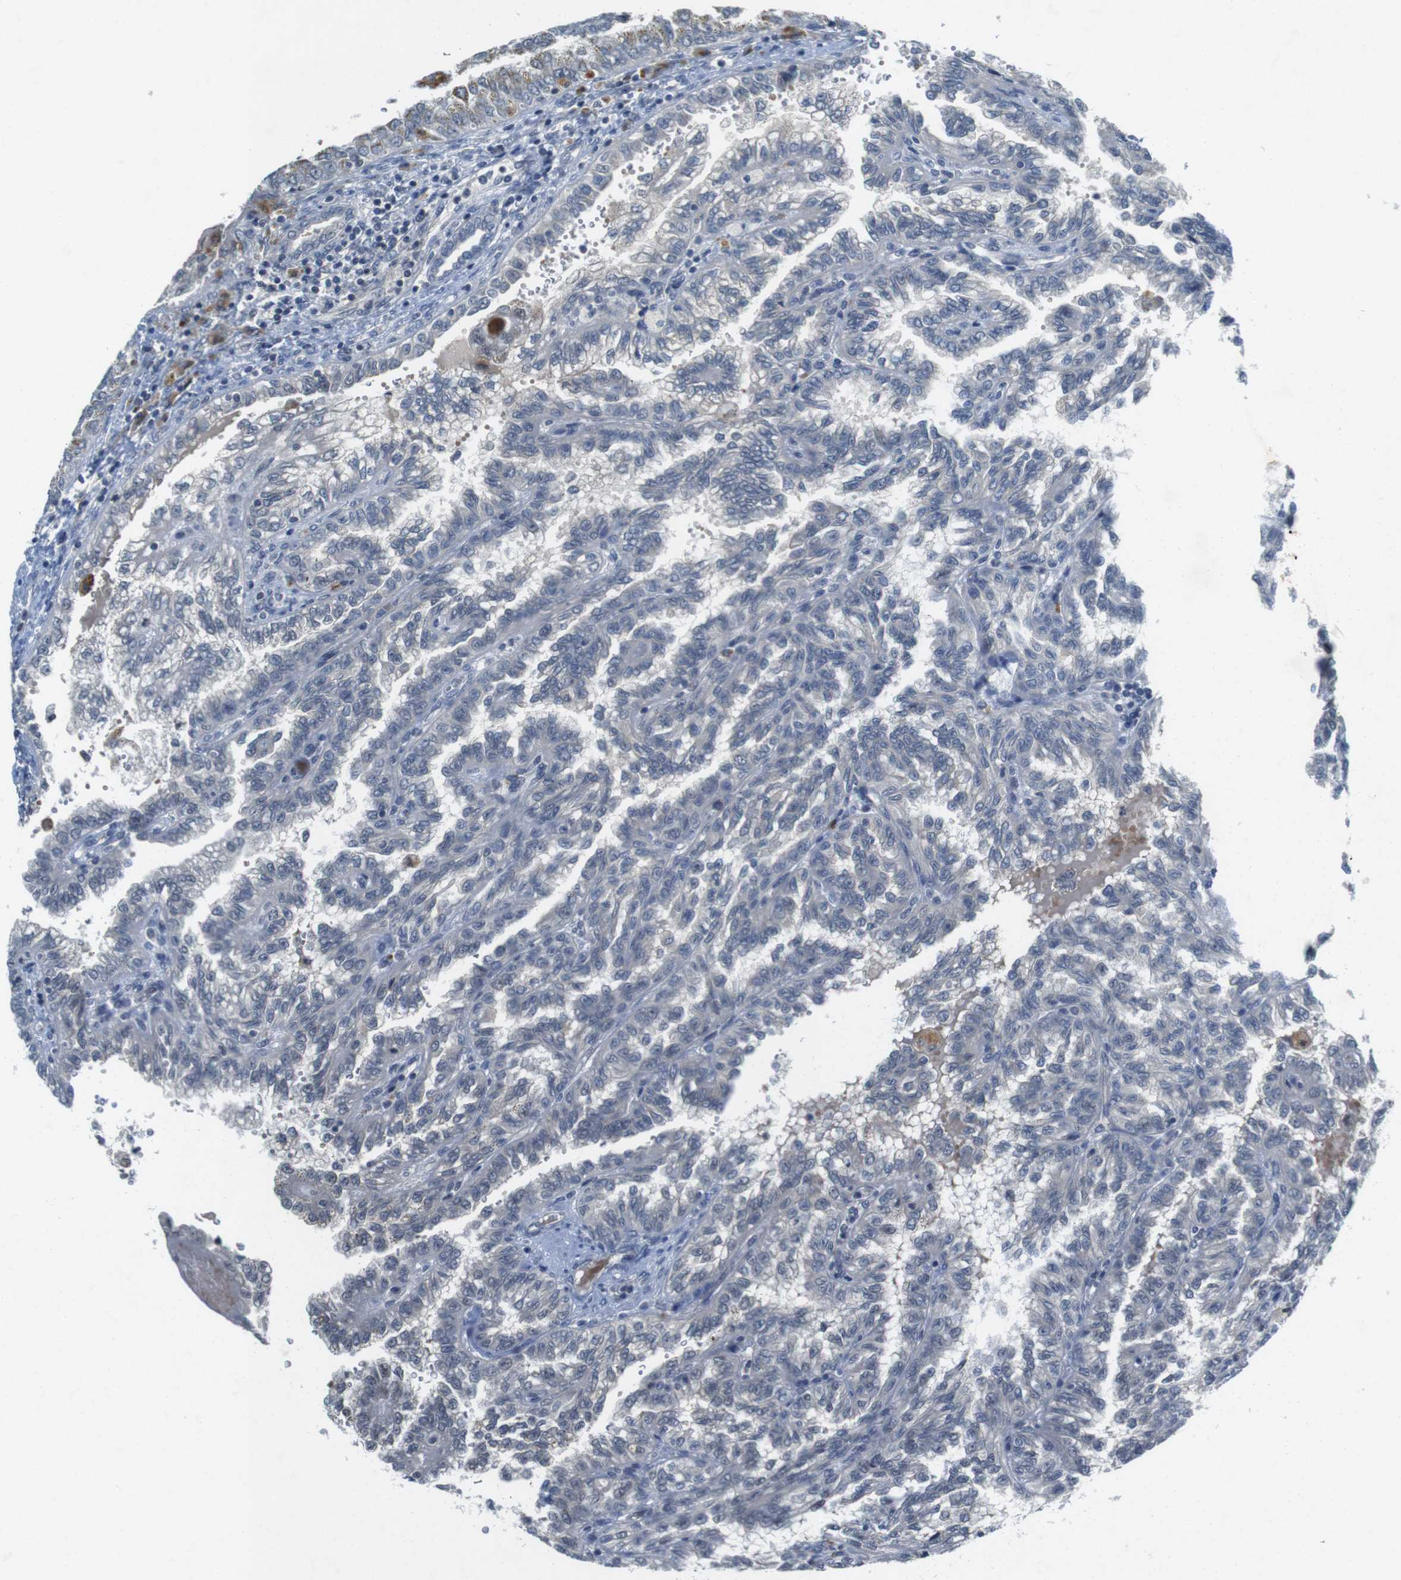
{"staining": {"intensity": "negative", "quantity": "none", "location": "none"}, "tissue": "renal cancer", "cell_type": "Tumor cells", "image_type": "cancer", "snomed": [{"axis": "morphology", "description": "Inflammation, NOS"}, {"axis": "morphology", "description": "Adenocarcinoma, NOS"}, {"axis": "topography", "description": "Kidney"}], "caption": "An immunohistochemistry photomicrograph of renal cancer is shown. There is no staining in tumor cells of renal cancer.", "gene": "MAPKAPK5", "patient": {"sex": "male", "age": 68}}